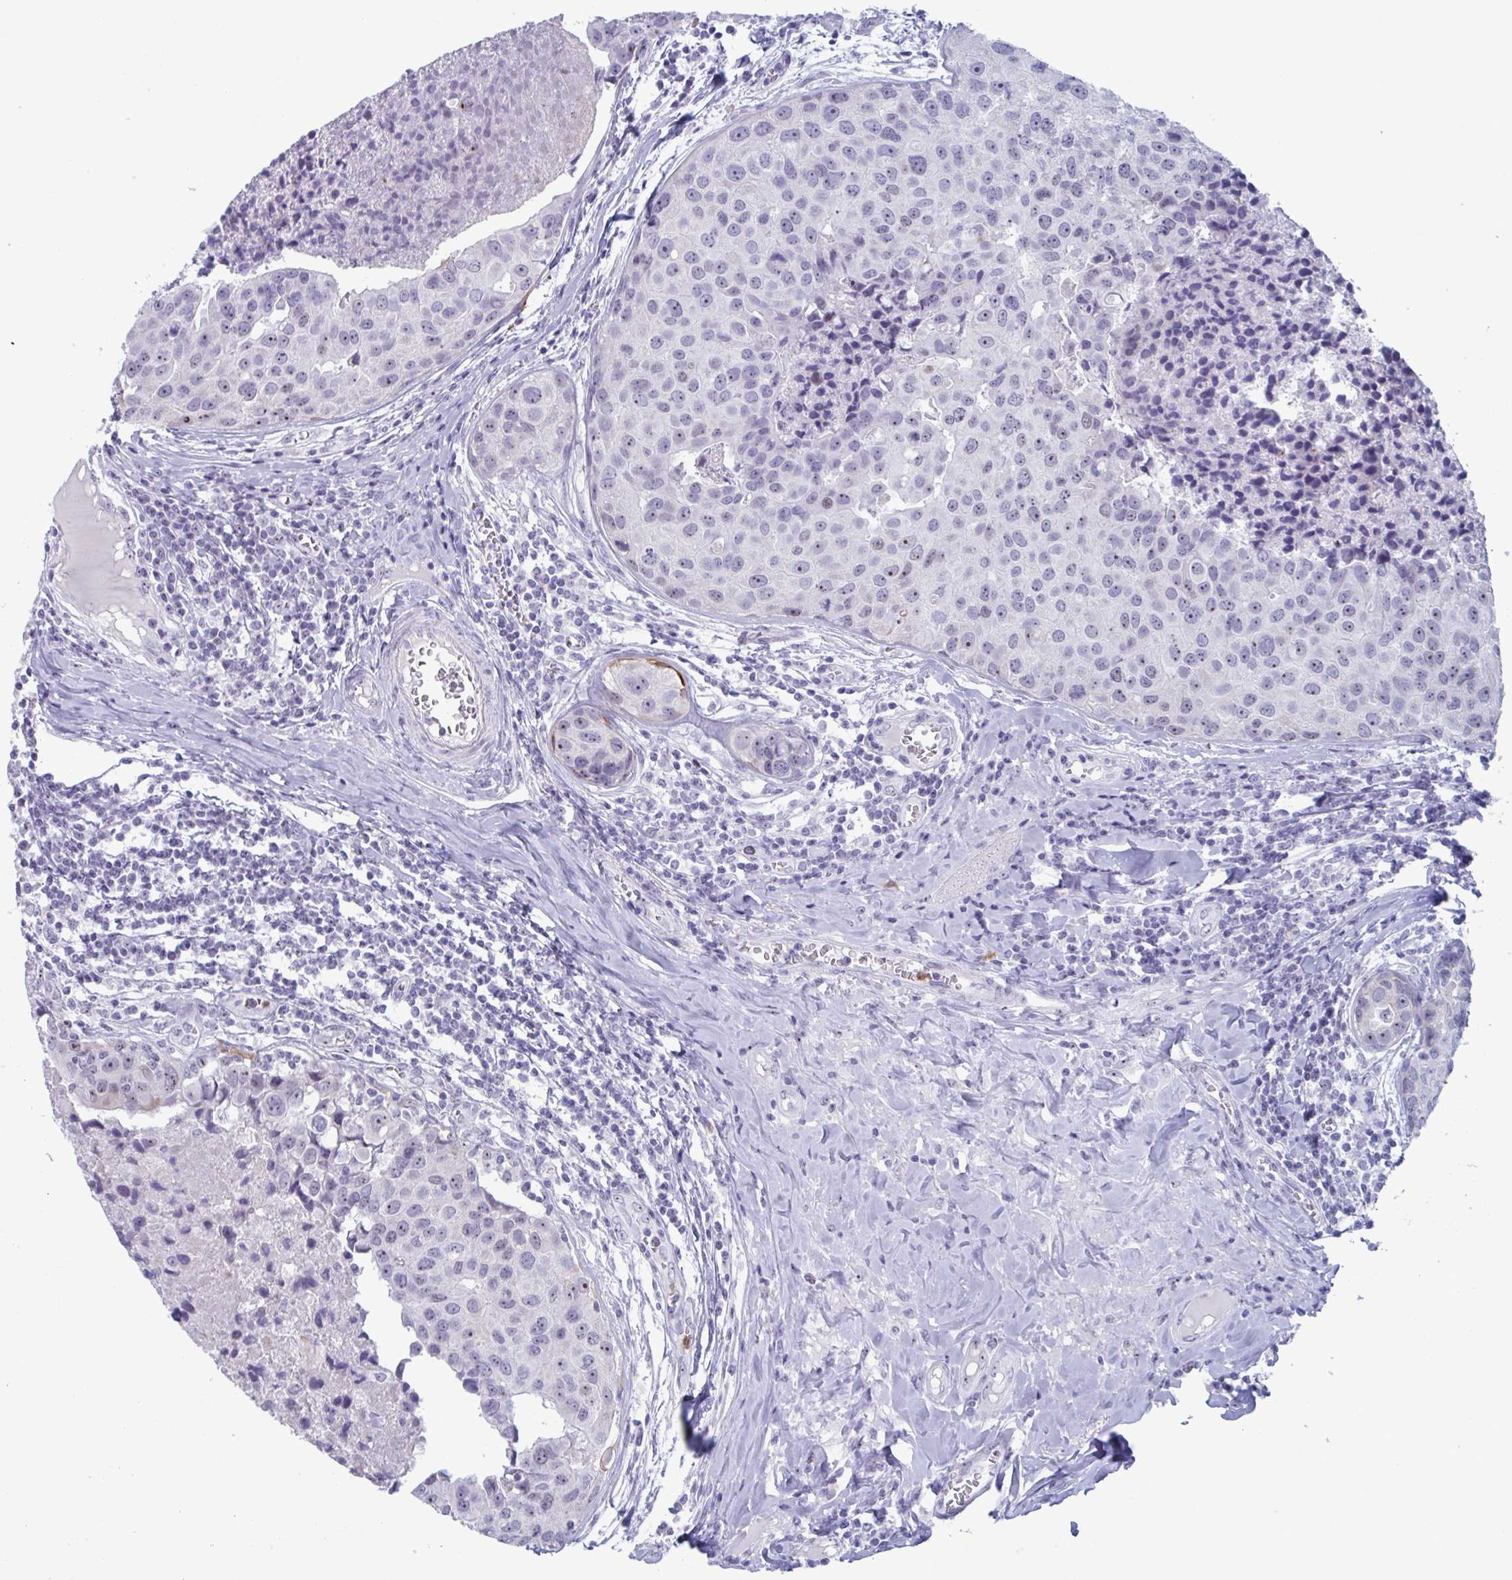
{"staining": {"intensity": "weak", "quantity": "<25%", "location": "nuclear"}, "tissue": "breast cancer", "cell_type": "Tumor cells", "image_type": "cancer", "snomed": [{"axis": "morphology", "description": "Duct carcinoma"}, {"axis": "topography", "description": "Breast"}], "caption": "This is a histopathology image of IHC staining of invasive ductal carcinoma (breast), which shows no staining in tumor cells.", "gene": "CYP4F11", "patient": {"sex": "female", "age": 24}}